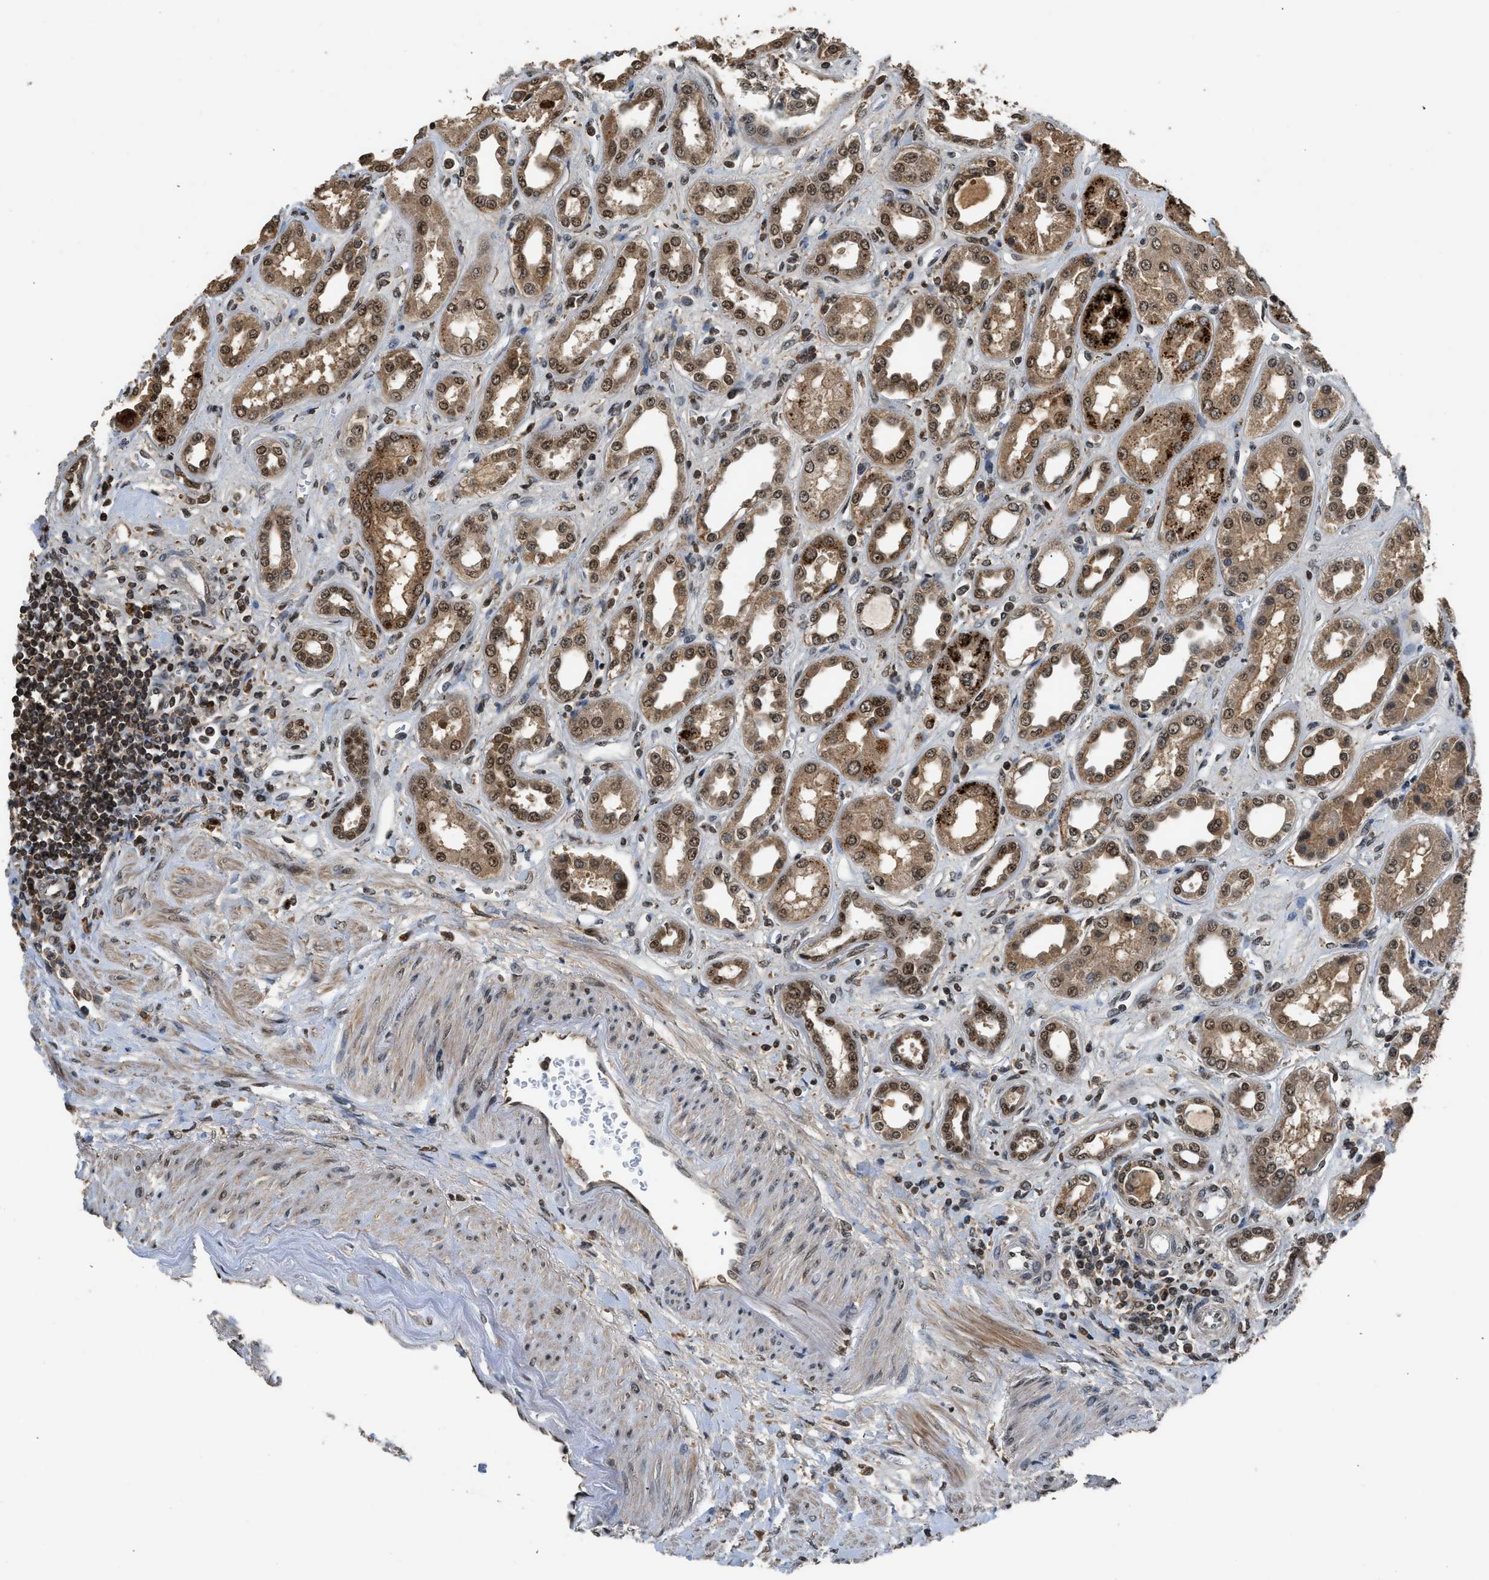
{"staining": {"intensity": "moderate", "quantity": "<25%", "location": "nuclear"}, "tissue": "kidney", "cell_type": "Cells in glomeruli", "image_type": "normal", "snomed": [{"axis": "morphology", "description": "Normal tissue, NOS"}, {"axis": "topography", "description": "Kidney"}], "caption": "Approximately <25% of cells in glomeruli in unremarkable kidney reveal moderate nuclear protein positivity as visualized by brown immunohistochemical staining.", "gene": "SLC15A4", "patient": {"sex": "male", "age": 59}}